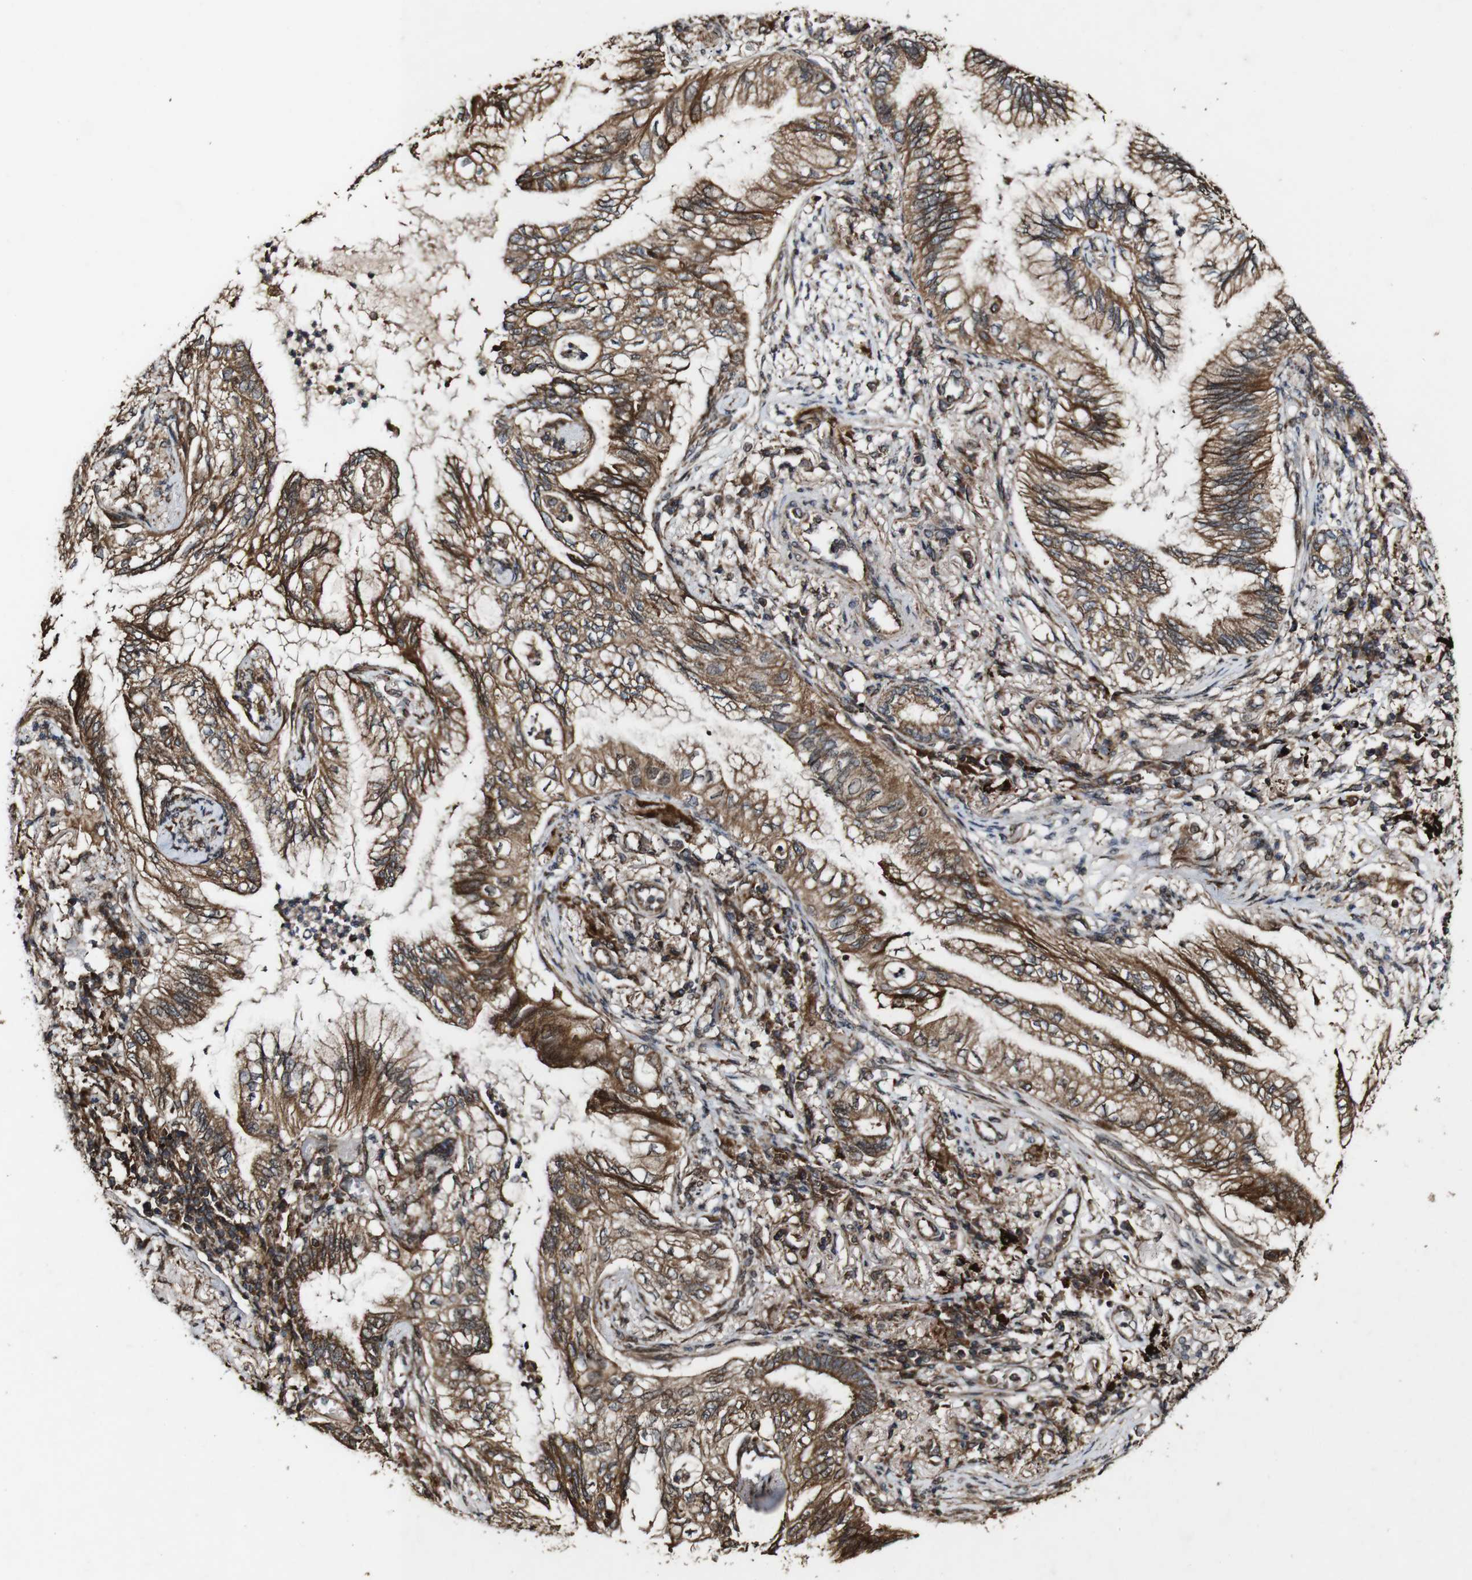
{"staining": {"intensity": "strong", "quantity": "25%-75%", "location": "cytoplasmic/membranous"}, "tissue": "lung cancer", "cell_type": "Tumor cells", "image_type": "cancer", "snomed": [{"axis": "morphology", "description": "Adenocarcinoma, NOS"}, {"axis": "topography", "description": "Lung"}], "caption": "Protein expression by immunohistochemistry shows strong cytoplasmic/membranous staining in approximately 25%-75% of tumor cells in adenocarcinoma (lung). (Brightfield microscopy of DAB IHC at high magnification).", "gene": "BTN3A3", "patient": {"sex": "male", "age": 64}}